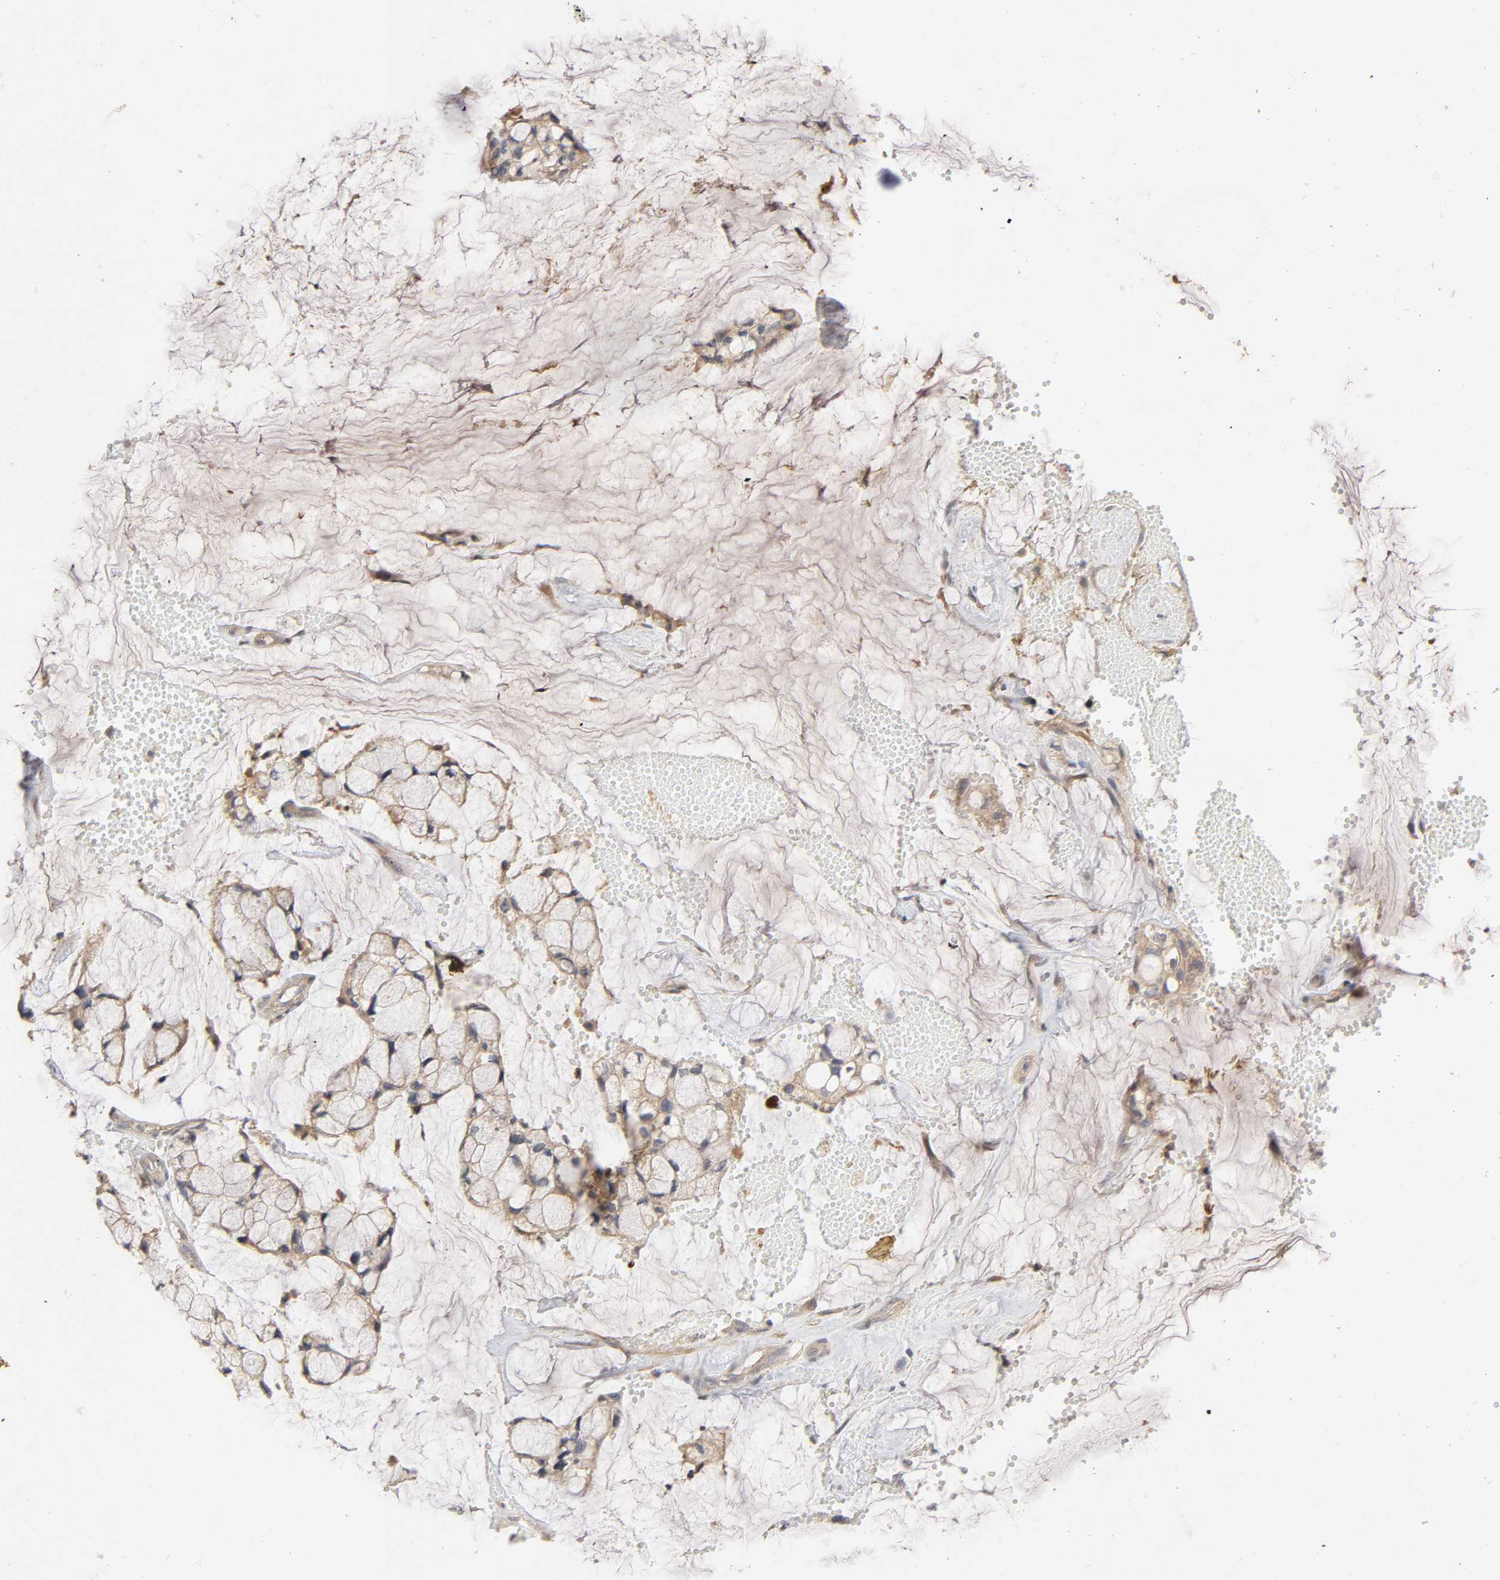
{"staining": {"intensity": "moderate", "quantity": ">75%", "location": "cytoplasmic/membranous"}, "tissue": "ovarian cancer", "cell_type": "Tumor cells", "image_type": "cancer", "snomed": [{"axis": "morphology", "description": "Cystadenocarcinoma, mucinous, NOS"}, {"axis": "topography", "description": "Ovary"}], "caption": "Protein staining of ovarian cancer (mucinous cystadenocarcinoma) tissue exhibits moderate cytoplasmic/membranous staining in about >75% of tumor cells.", "gene": "CPB2", "patient": {"sex": "female", "age": 39}}